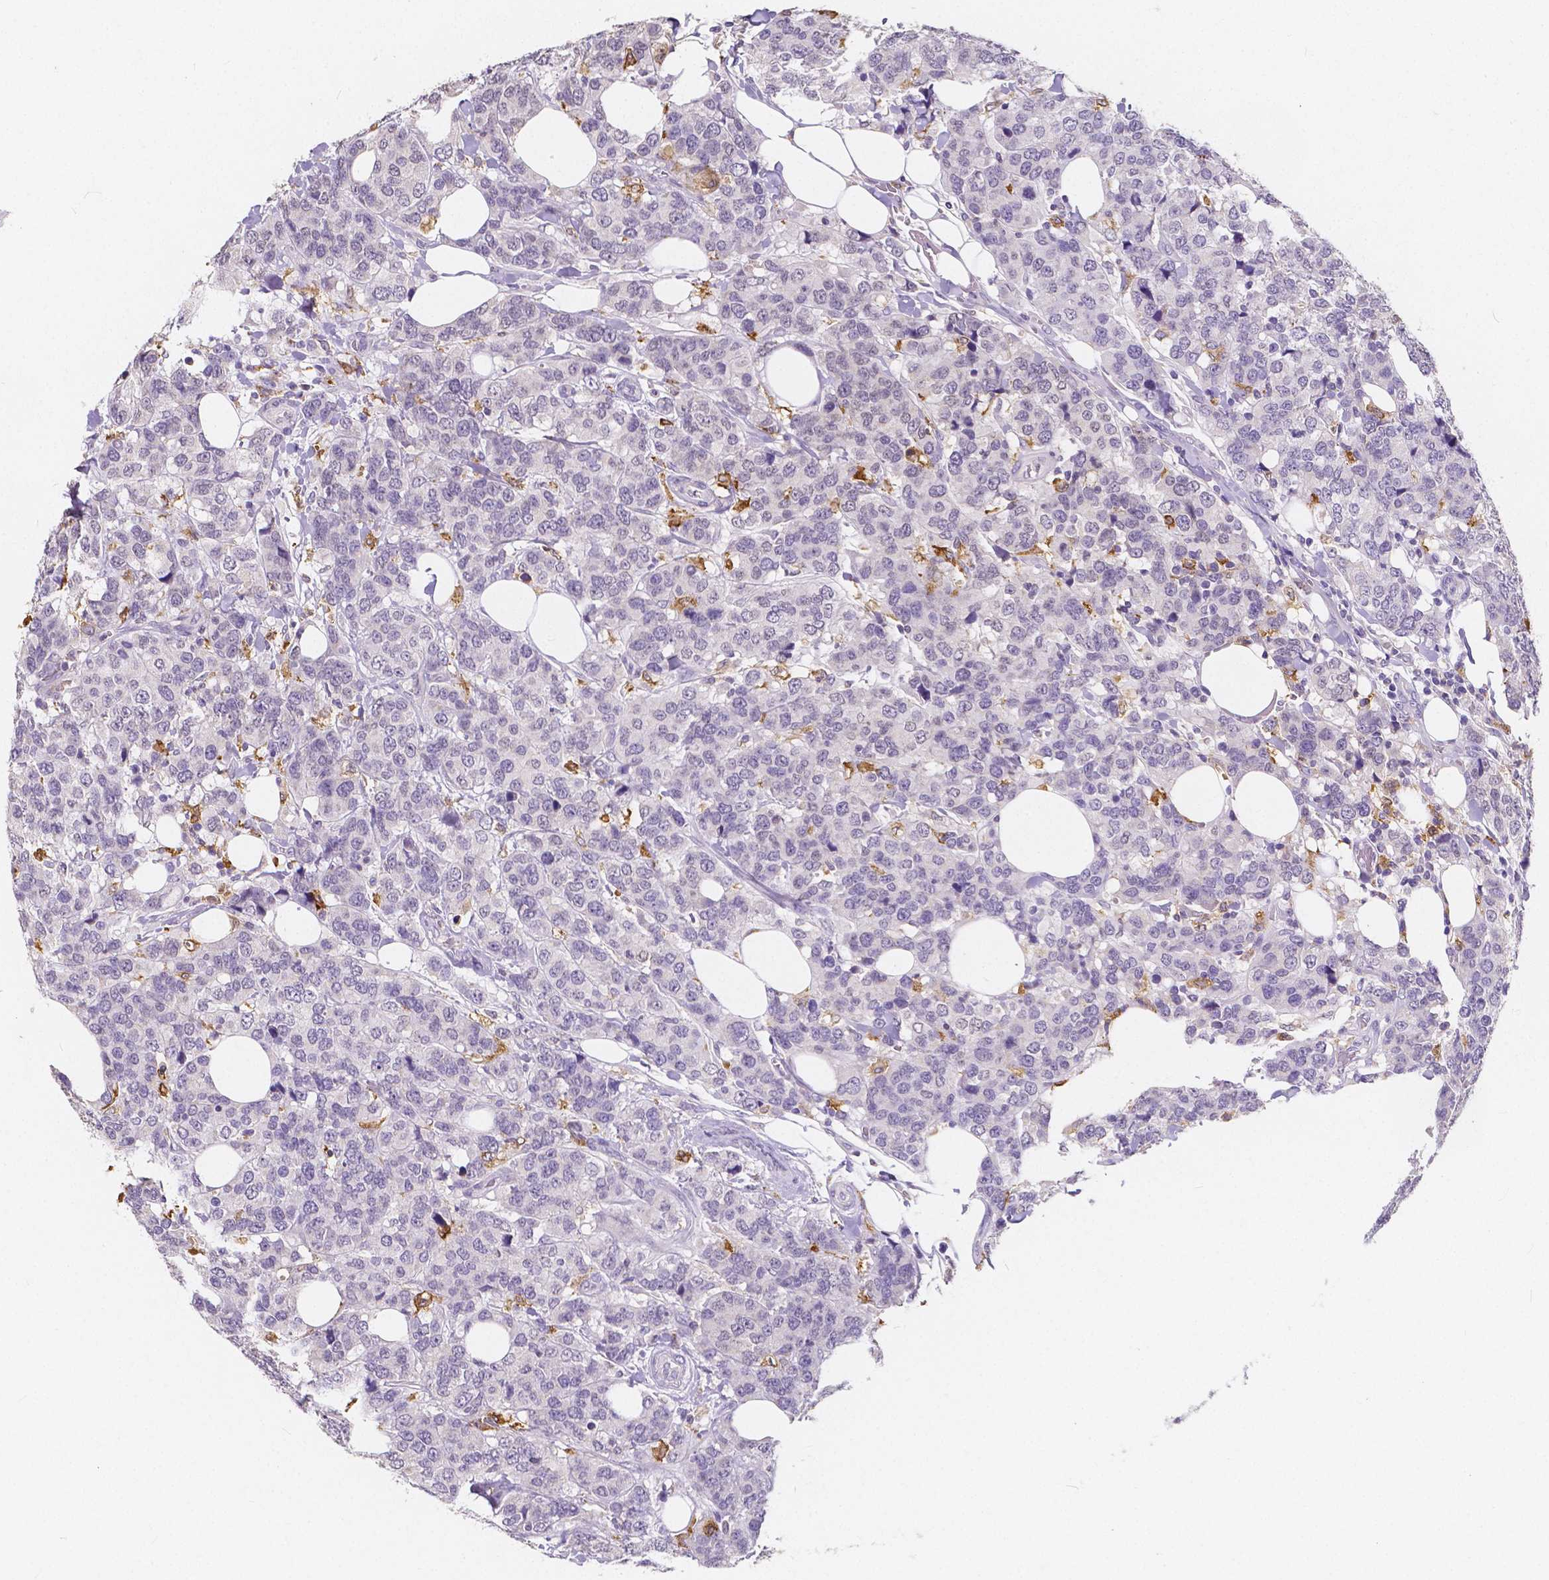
{"staining": {"intensity": "negative", "quantity": "none", "location": "none"}, "tissue": "breast cancer", "cell_type": "Tumor cells", "image_type": "cancer", "snomed": [{"axis": "morphology", "description": "Lobular carcinoma"}, {"axis": "topography", "description": "Breast"}], "caption": "The immunohistochemistry micrograph has no significant staining in tumor cells of breast lobular carcinoma tissue.", "gene": "ACP5", "patient": {"sex": "female", "age": 59}}